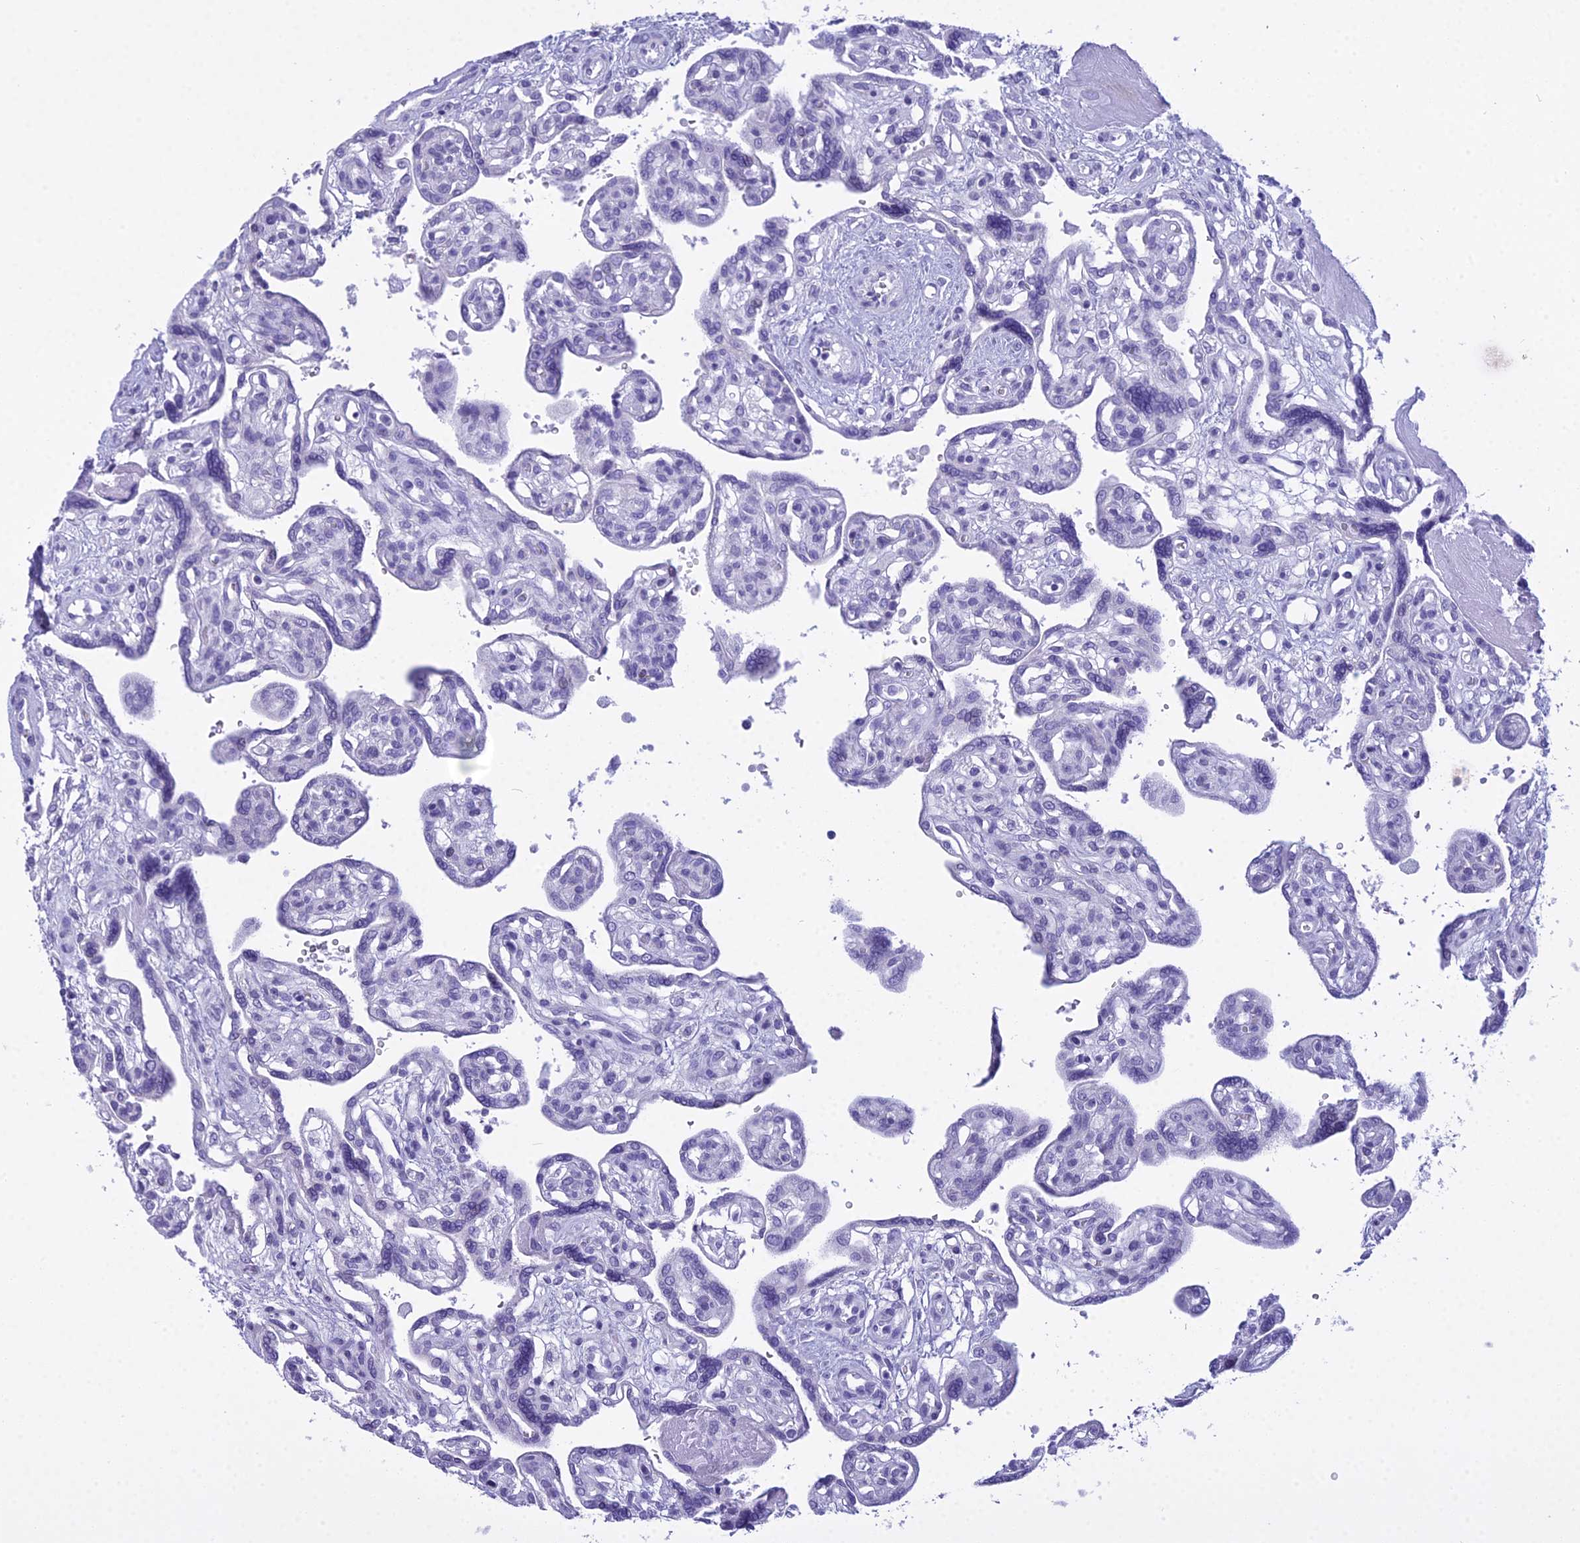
{"staining": {"intensity": "negative", "quantity": "none", "location": "none"}, "tissue": "placenta", "cell_type": "Decidual cells", "image_type": "normal", "snomed": [{"axis": "morphology", "description": "Normal tissue, NOS"}, {"axis": "topography", "description": "Placenta"}], "caption": "DAB (3,3'-diaminobenzidine) immunohistochemical staining of benign placenta exhibits no significant expression in decidual cells. (Immunohistochemistry, brightfield microscopy, high magnification).", "gene": "MAP6", "patient": {"sex": "female", "age": 39}}